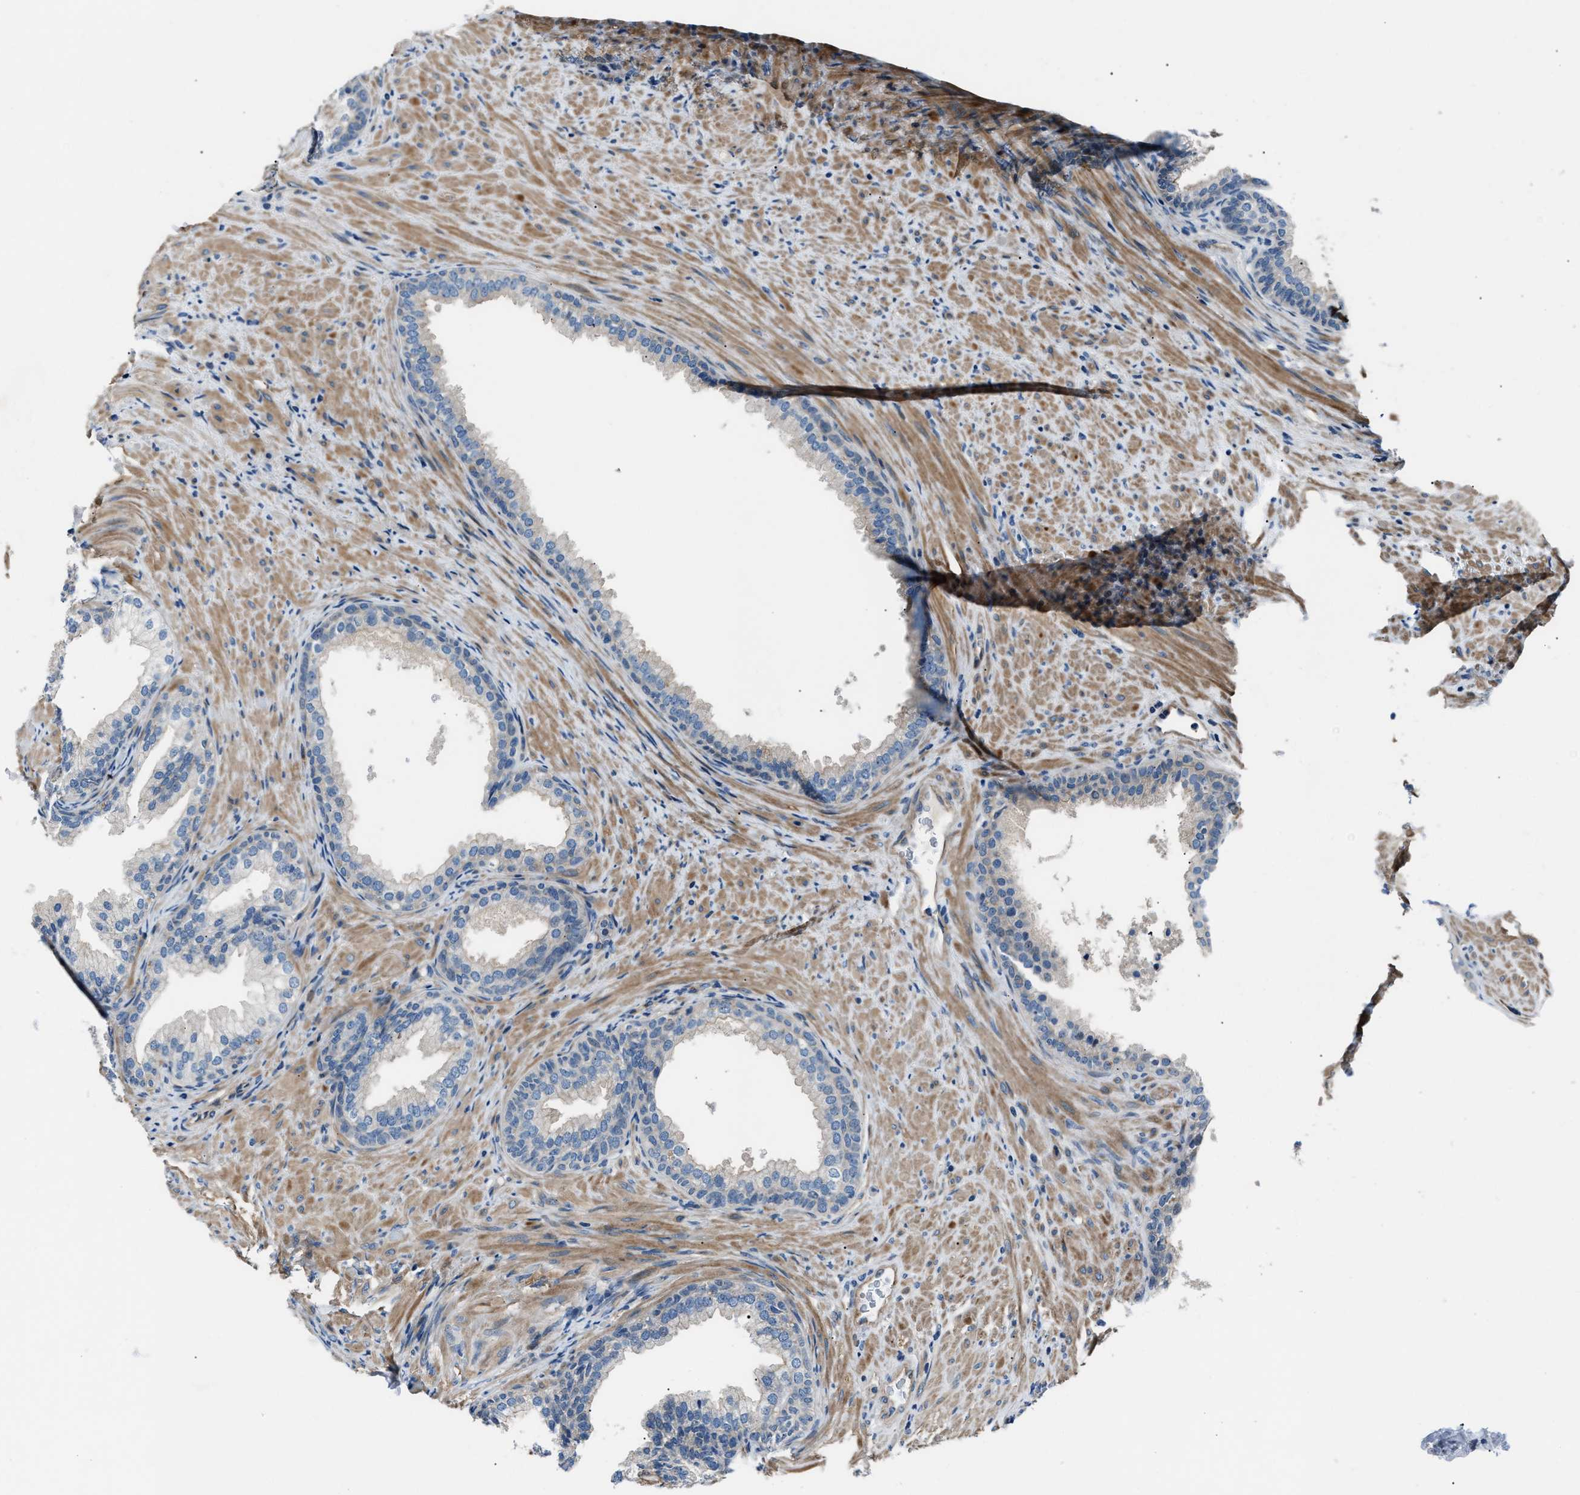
{"staining": {"intensity": "negative", "quantity": "none", "location": "none"}, "tissue": "prostate", "cell_type": "Glandular cells", "image_type": "normal", "snomed": [{"axis": "morphology", "description": "Normal tissue, NOS"}, {"axis": "topography", "description": "Prostate"}], "caption": "Glandular cells show no significant positivity in normal prostate. (DAB (3,3'-diaminobenzidine) immunohistochemistry (IHC) visualized using brightfield microscopy, high magnification).", "gene": "MPDZ", "patient": {"sex": "male", "age": 76}}